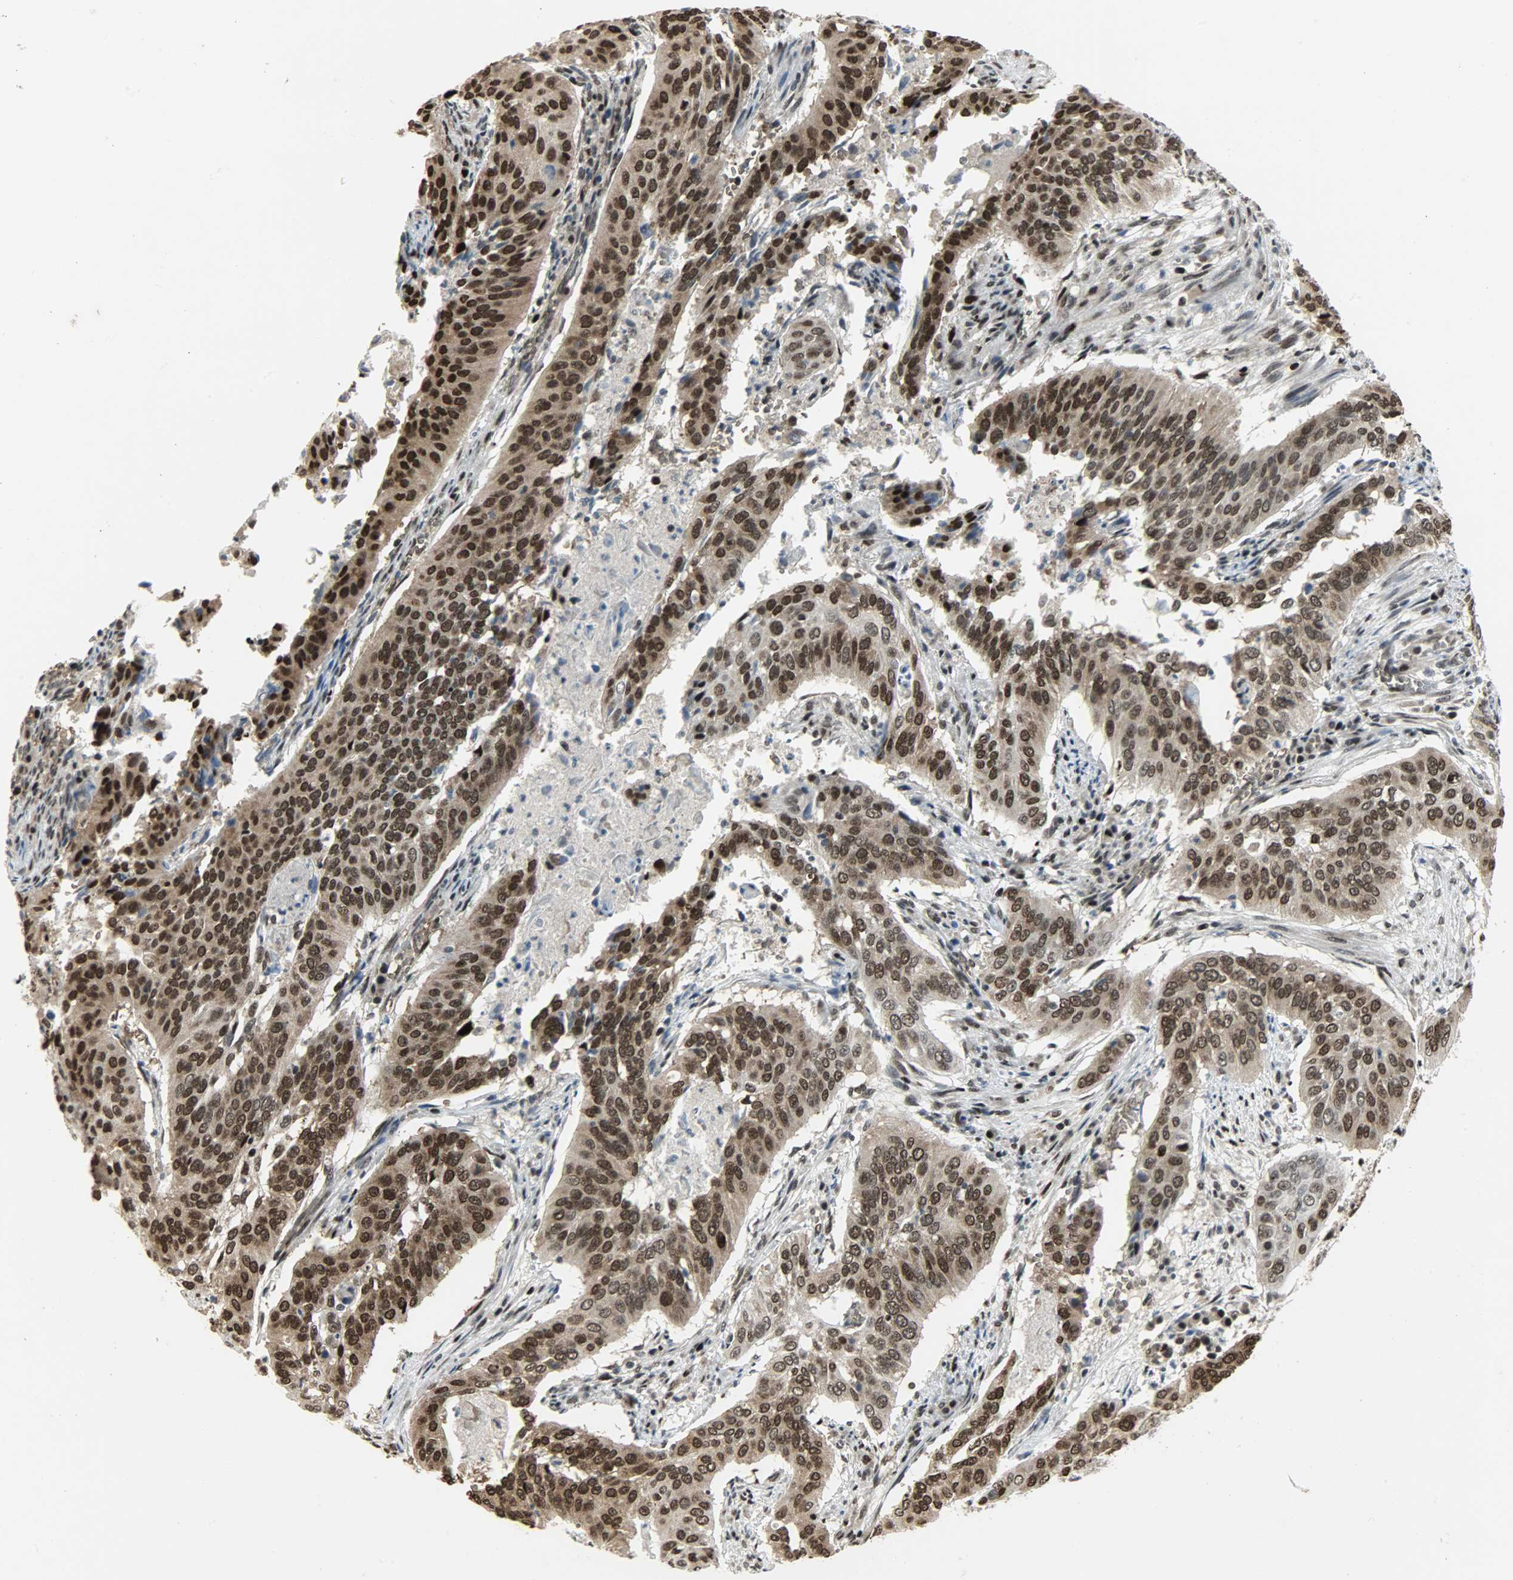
{"staining": {"intensity": "strong", "quantity": ">75%", "location": "cytoplasmic/membranous,nuclear"}, "tissue": "cervical cancer", "cell_type": "Tumor cells", "image_type": "cancer", "snomed": [{"axis": "morphology", "description": "Squamous cell carcinoma, NOS"}, {"axis": "topography", "description": "Cervix"}], "caption": "An IHC micrograph of neoplastic tissue is shown. Protein staining in brown shows strong cytoplasmic/membranous and nuclear positivity in cervical squamous cell carcinoma within tumor cells.", "gene": "SNAI1", "patient": {"sex": "female", "age": 39}}